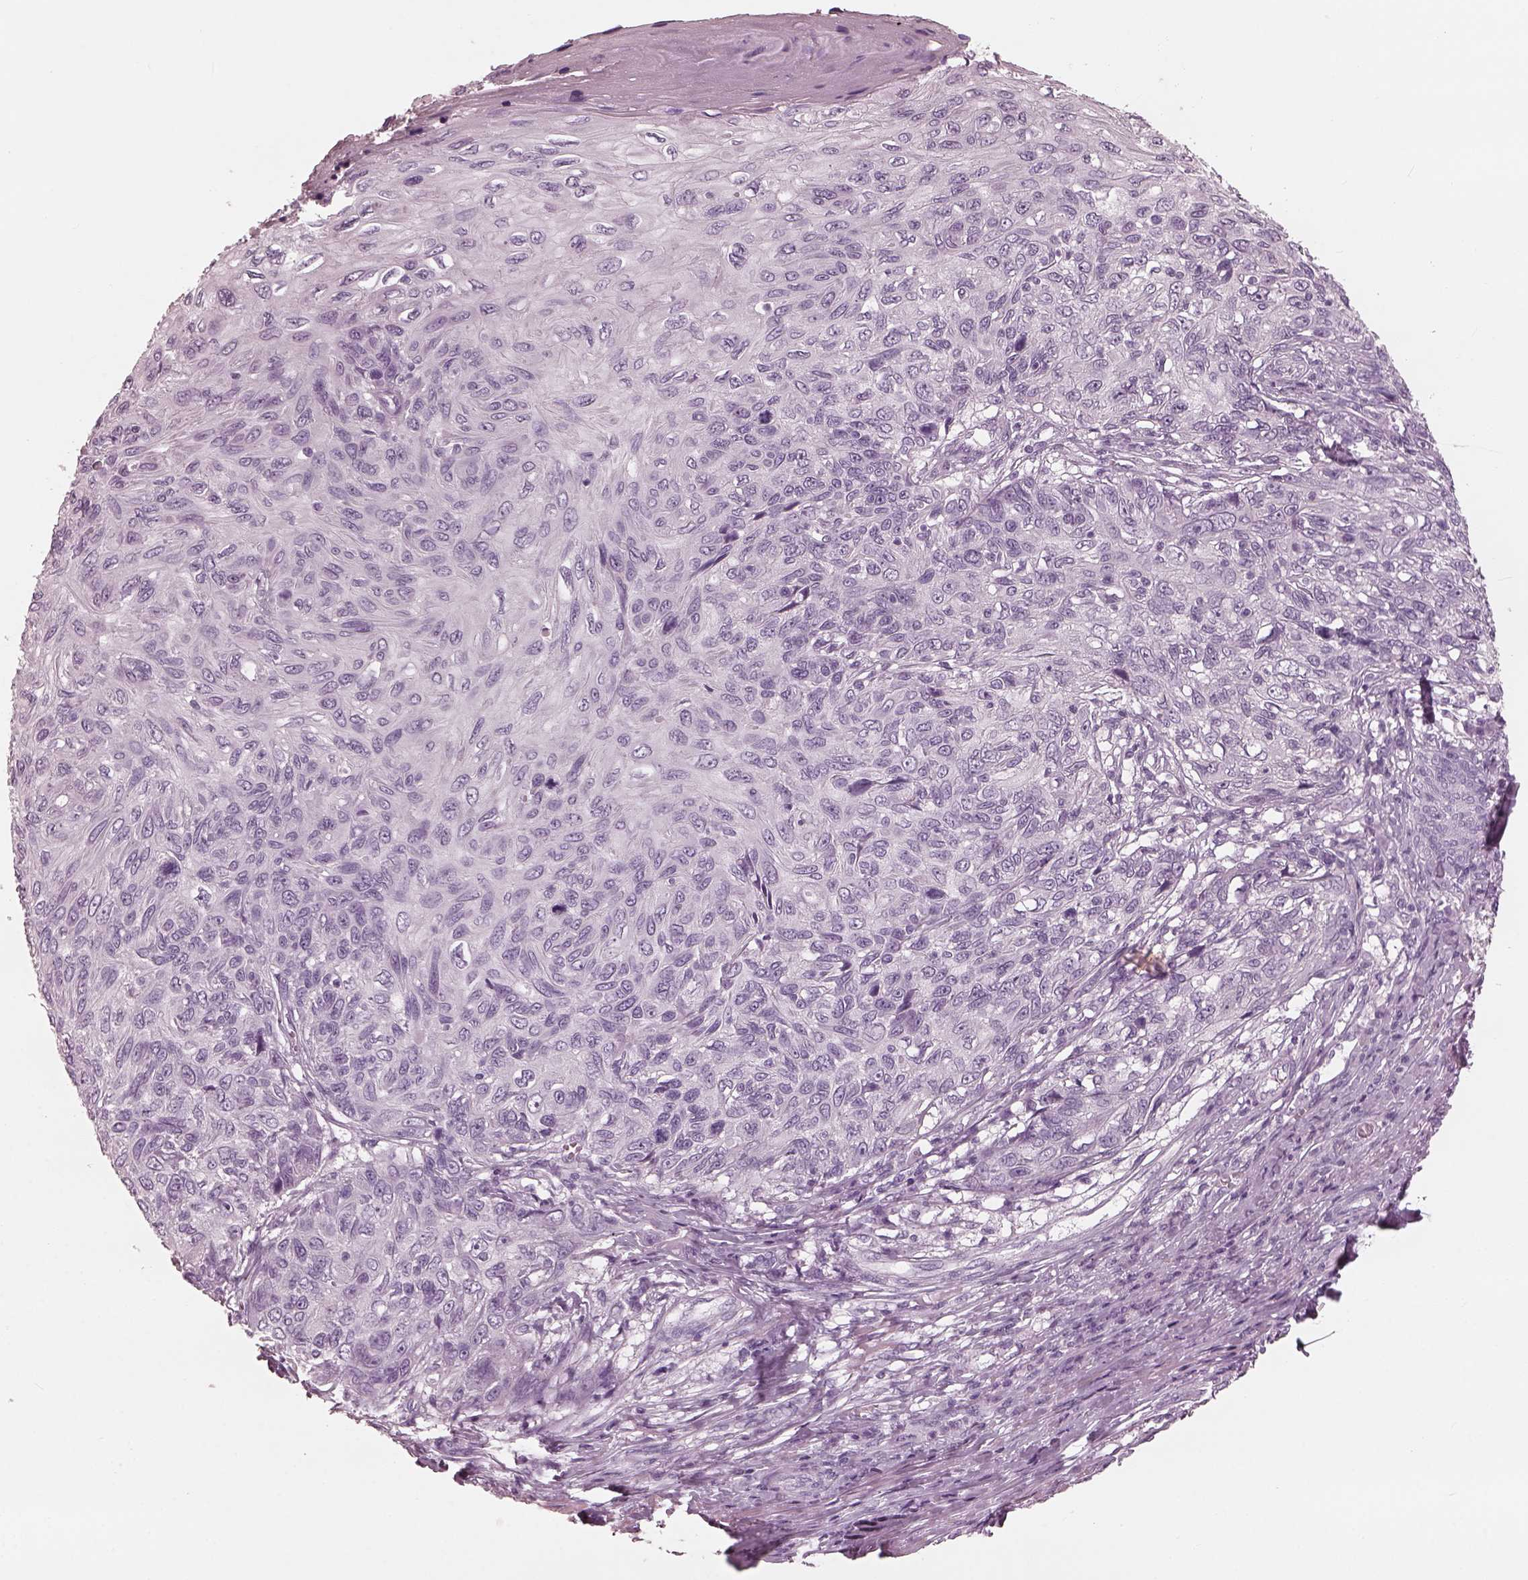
{"staining": {"intensity": "negative", "quantity": "none", "location": "none"}, "tissue": "skin cancer", "cell_type": "Tumor cells", "image_type": "cancer", "snomed": [{"axis": "morphology", "description": "Squamous cell carcinoma, NOS"}, {"axis": "topography", "description": "Skin"}], "caption": "Immunohistochemistry histopathology image of neoplastic tissue: human skin cancer (squamous cell carcinoma) stained with DAB displays no significant protein staining in tumor cells. (DAB IHC with hematoxylin counter stain).", "gene": "FABP9", "patient": {"sex": "male", "age": 92}}